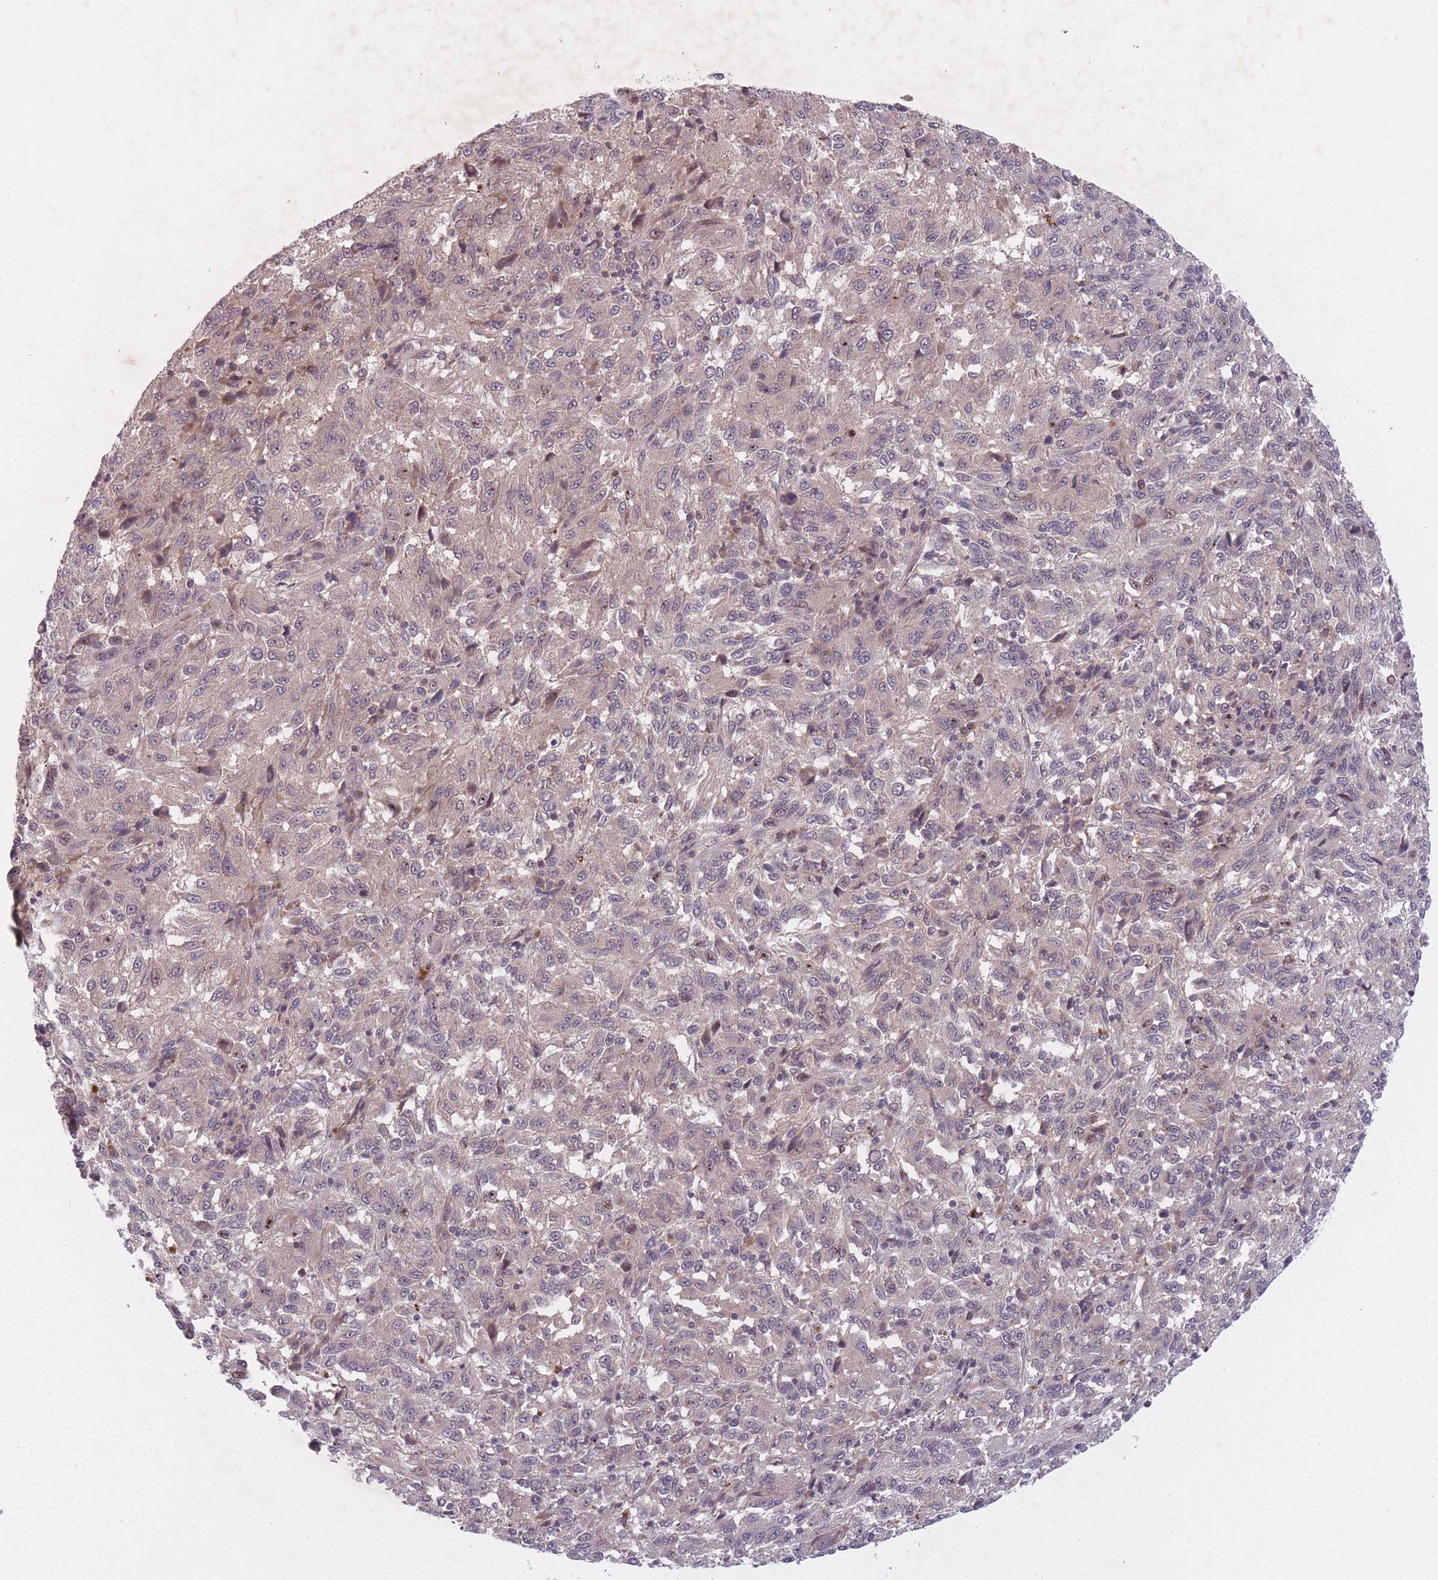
{"staining": {"intensity": "weak", "quantity": "<25%", "location": "cytoplasmic/membranous,nuclear"}, "tissue": "melanoma", "cell_type": "Tumor cells", "image_type": "cancer", "snomed": [{"axis": "morphology", "description": "Malignant melanoma, Metastatic site"}, {"axis": "topography", "description": "Lung"}], "caption": "Tumor cells show no significant staining in malignant melanoma (metastatic site).", "gene": "SECTM1", "patient": {"sex": "male", "age": 64}}